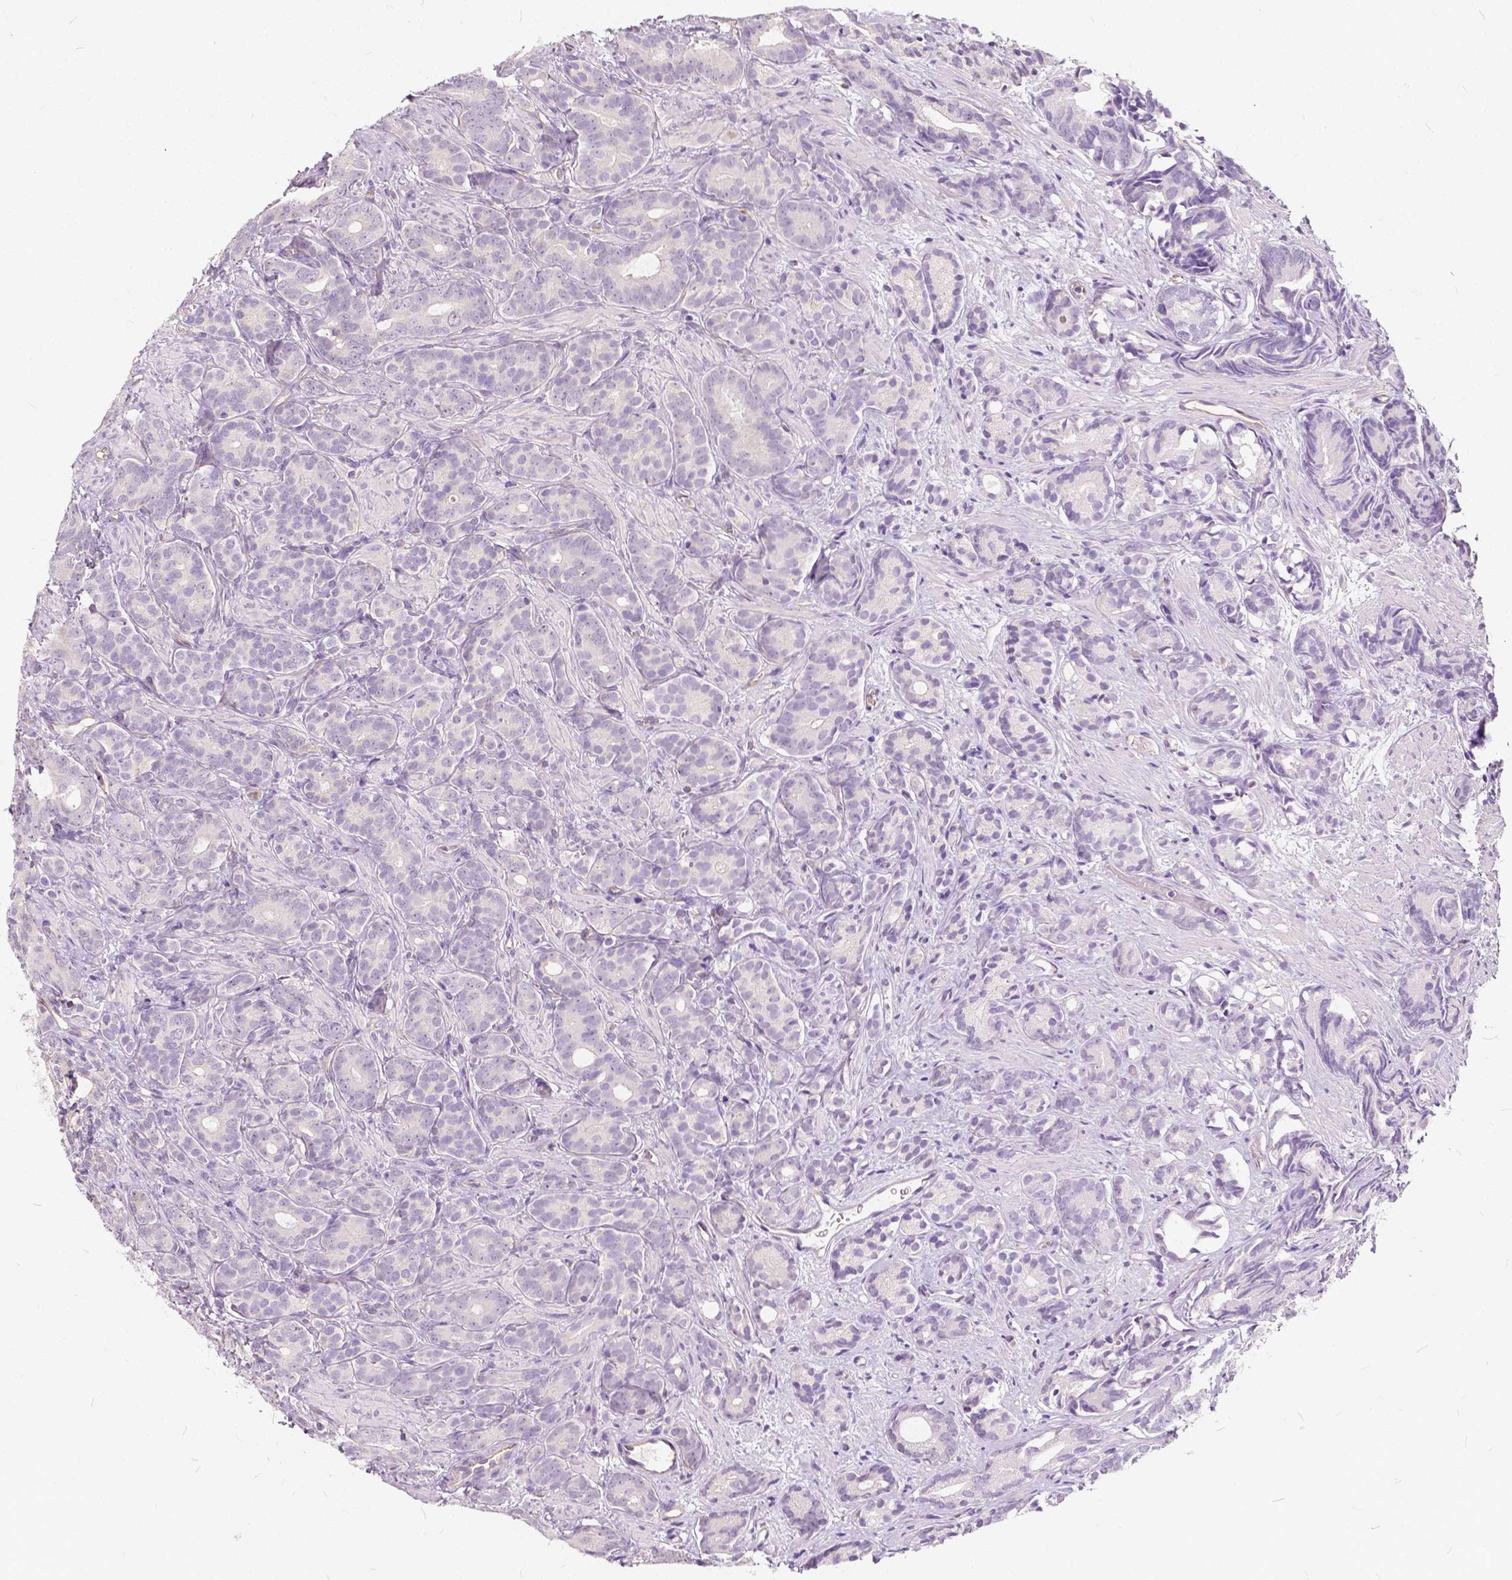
{"staining": {"intensity": "negative", "quantity": "none", "location": "none"}, "tissue": "prostate cancer", "cell_type": "Tumor cells", "image_type": "cancer", "snomed": [{"axis": "morphology", "description": "Adenocarcinoma, High grade"}, {"axis": "topography", "description": "Prostate"}], "caption": "Protein analysis of prostate cancer (high-grade adenocarcinoma) exhibits no significant positivity in tumor cells. Brightfield microscopy of IHC stained with DAB (brown) and hematoxylin (blue), captured at high magnification.", "gene": "KIAA0513", "patient": {"sex": "male", "age": 84}}